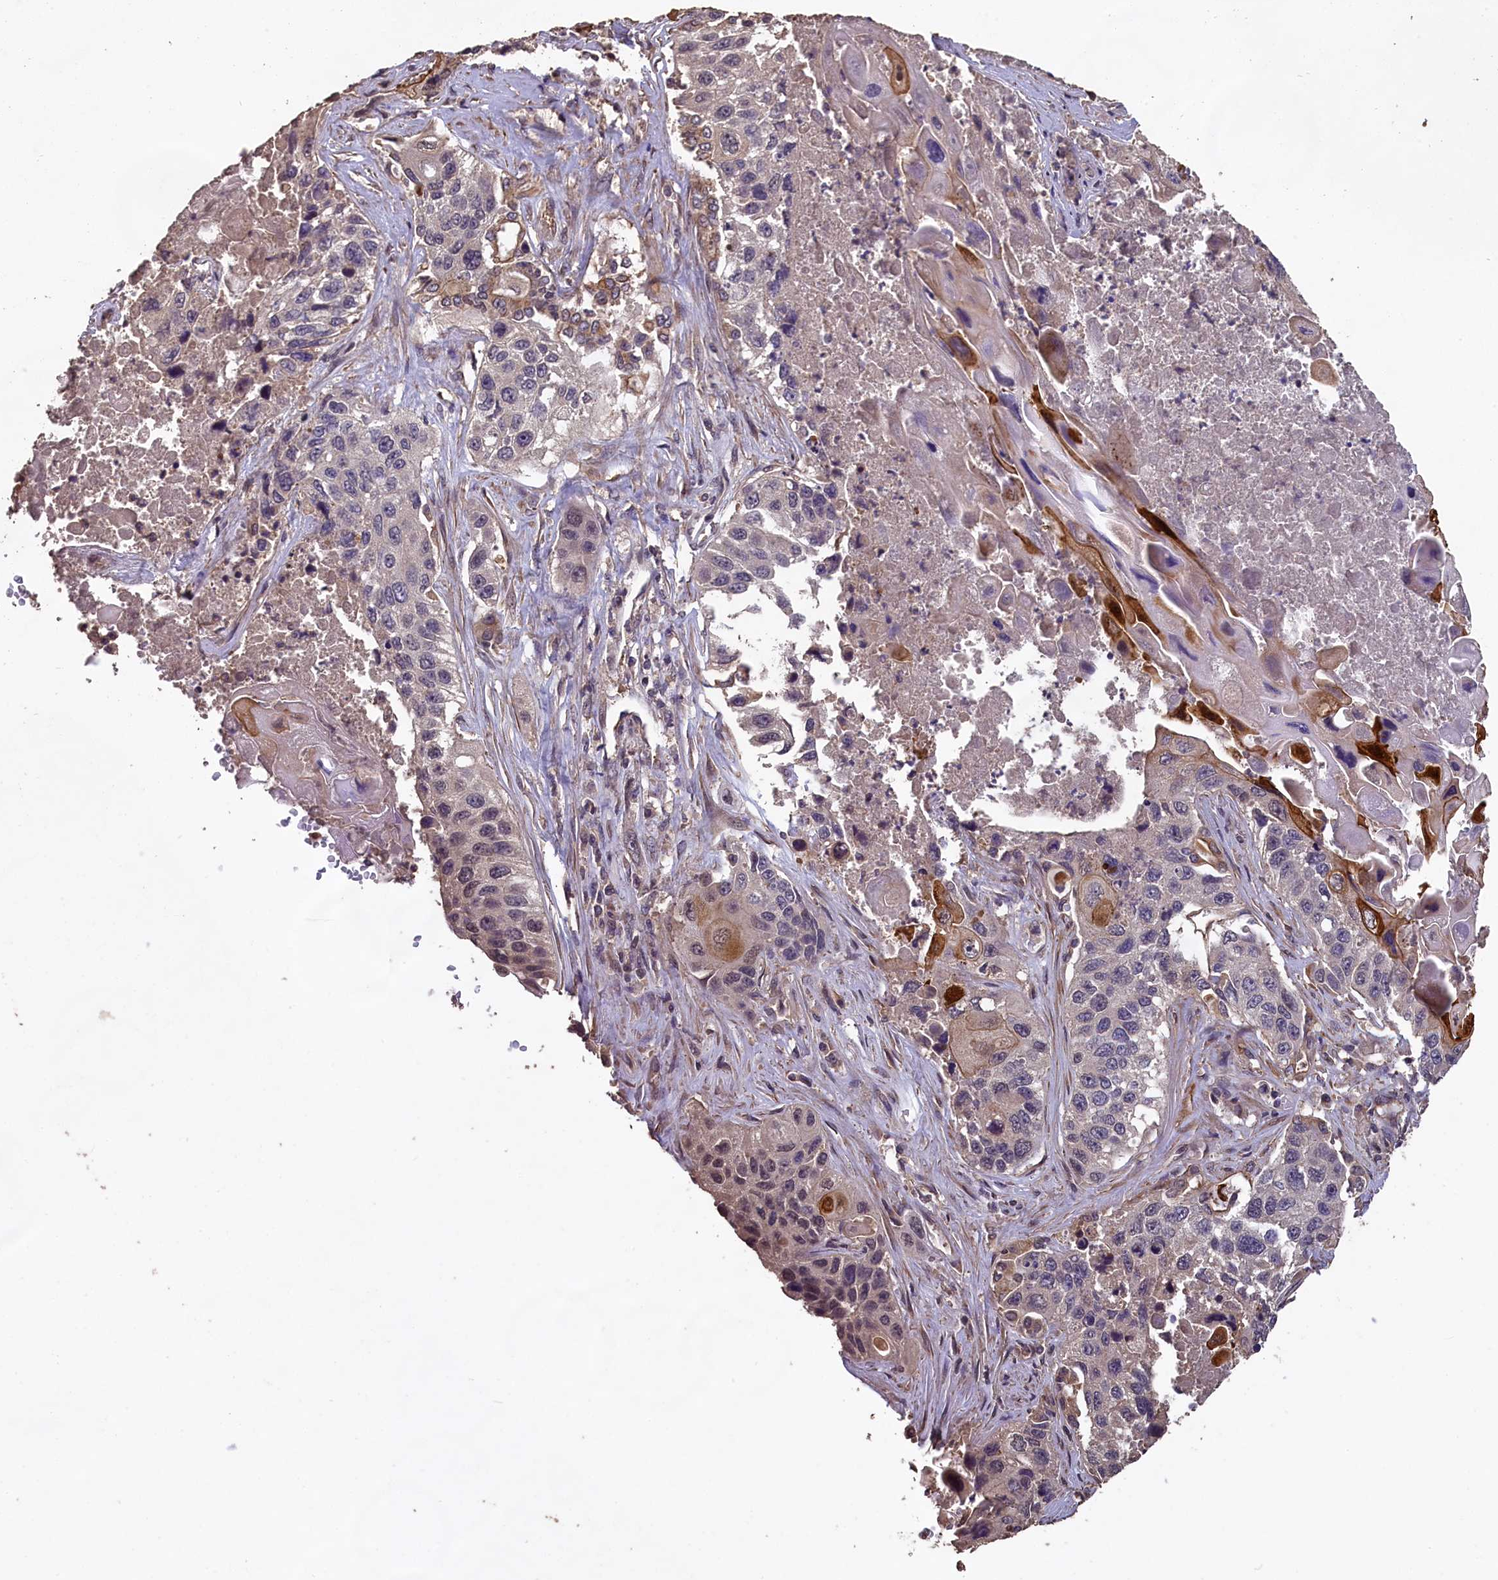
{"staining": {"intensity": "strong", "quantity": "<25%", "location": "cytoplasmic/membranous"}, "tissue": "lung cancer", "cell_type": "Tumor cells", "image_type": "cancer", "snomed": [{"axis": "morphology", "description": "Squamous cell carcinoma, NOS"}, {"axis": "topography", "description": "Lung"}], "caption": "The immunohistochemical stain labels strong cytoplasmic/membranous positivity in tumor cells of lung cancer tissue. Using DAB (3,3'-diaminobenzidine) (brown) and hematoxylin (blue) stains, captured at high magnification using brightfield microscopy.", "gene": "CHD9", "patient": {"sex": "male", "age": 61}}